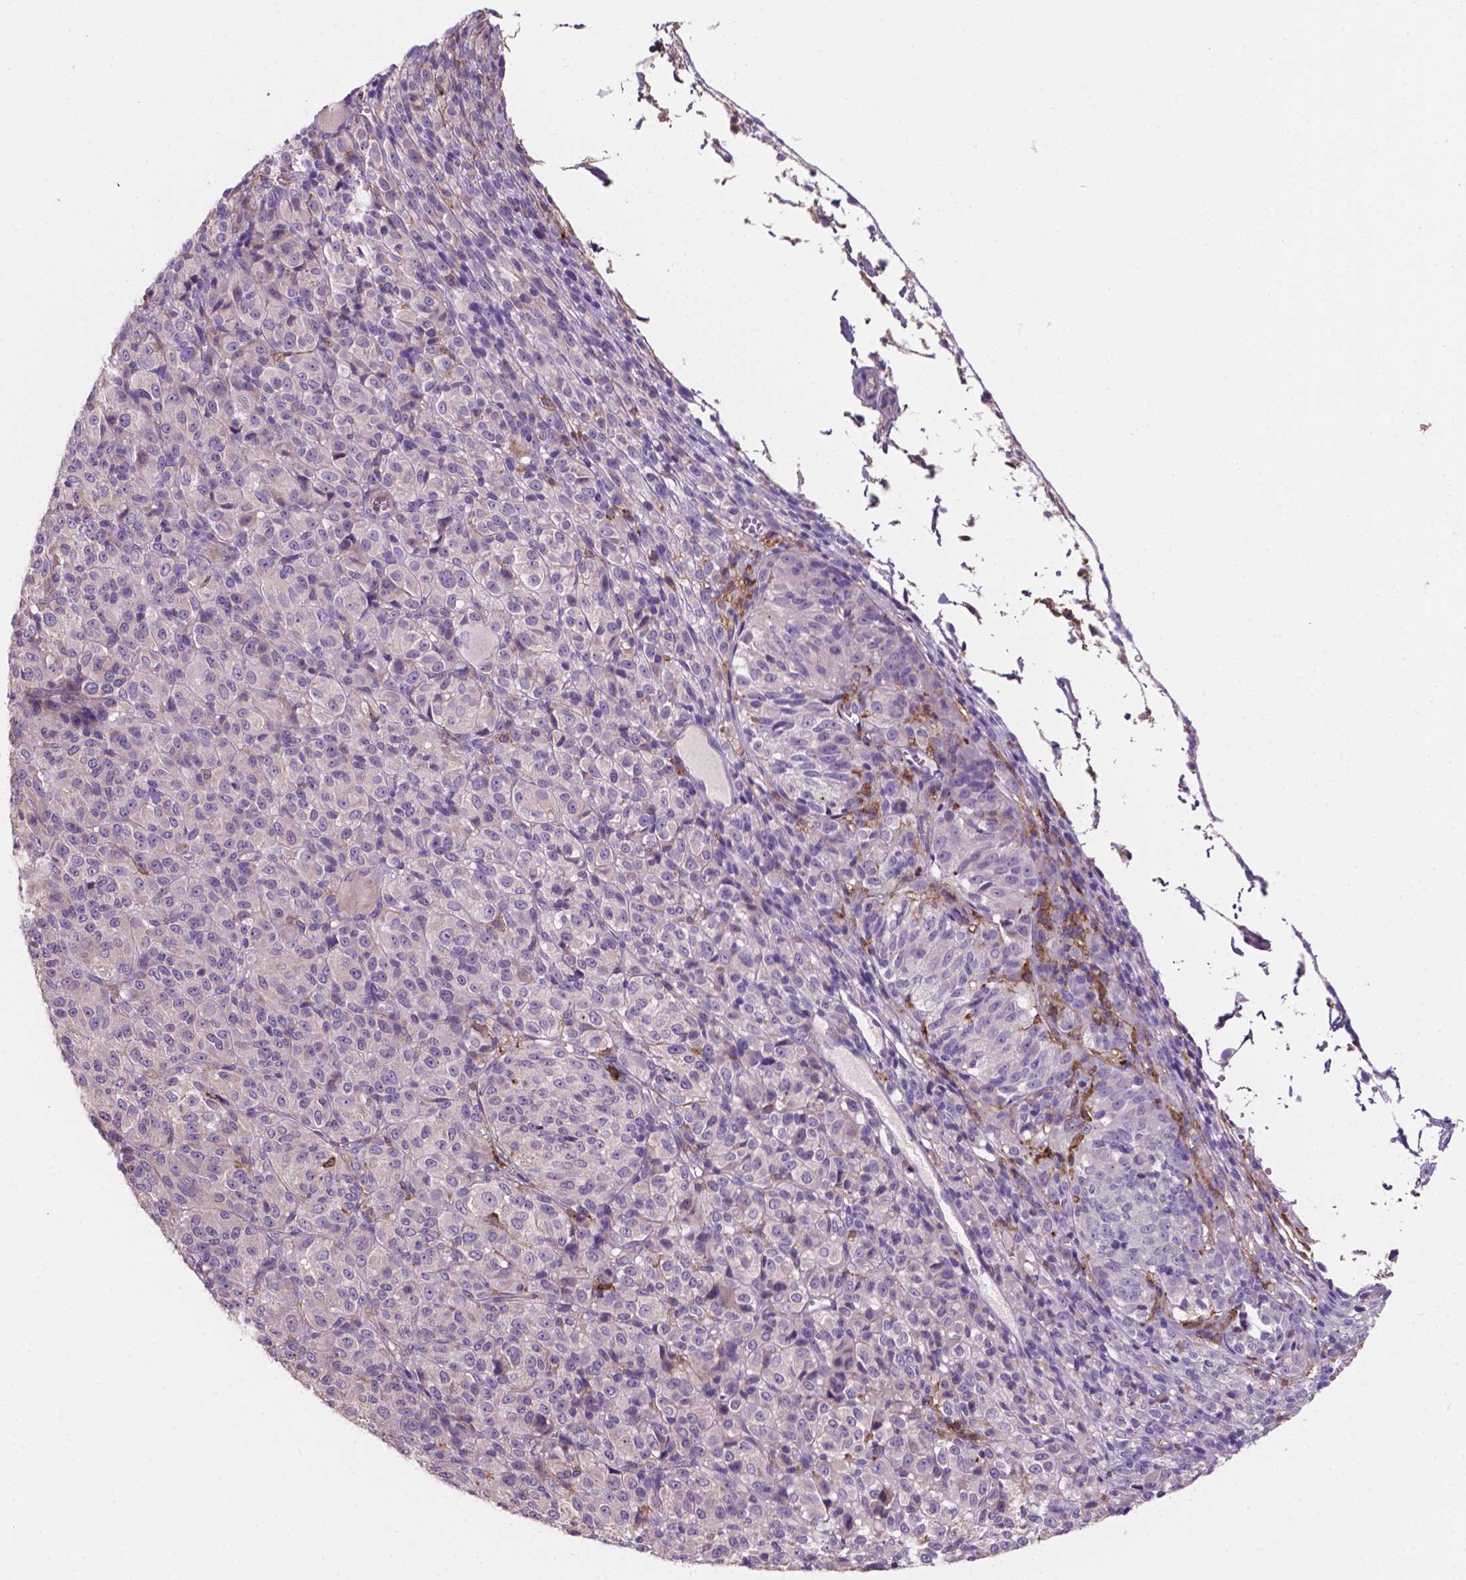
{"staining": {"intensity": "negative", "quantity": "none", "location": "none"}, "tissue": "melanoma", "cell_type": "Tumor cells", "image_type": "cancer", "snomed": [{"axis": "morphology", "description": "Malignant melanoma, Metastatic site"}, {"axis": "topography", "description": "Brain"}], "caption": "A micrograph of malignant melanoma (metastatic site) stained for a protein displays no brown staining in tumor cells.", "gene": "MKRN2OS", "patient": {"sex": "female", "age": 56}}